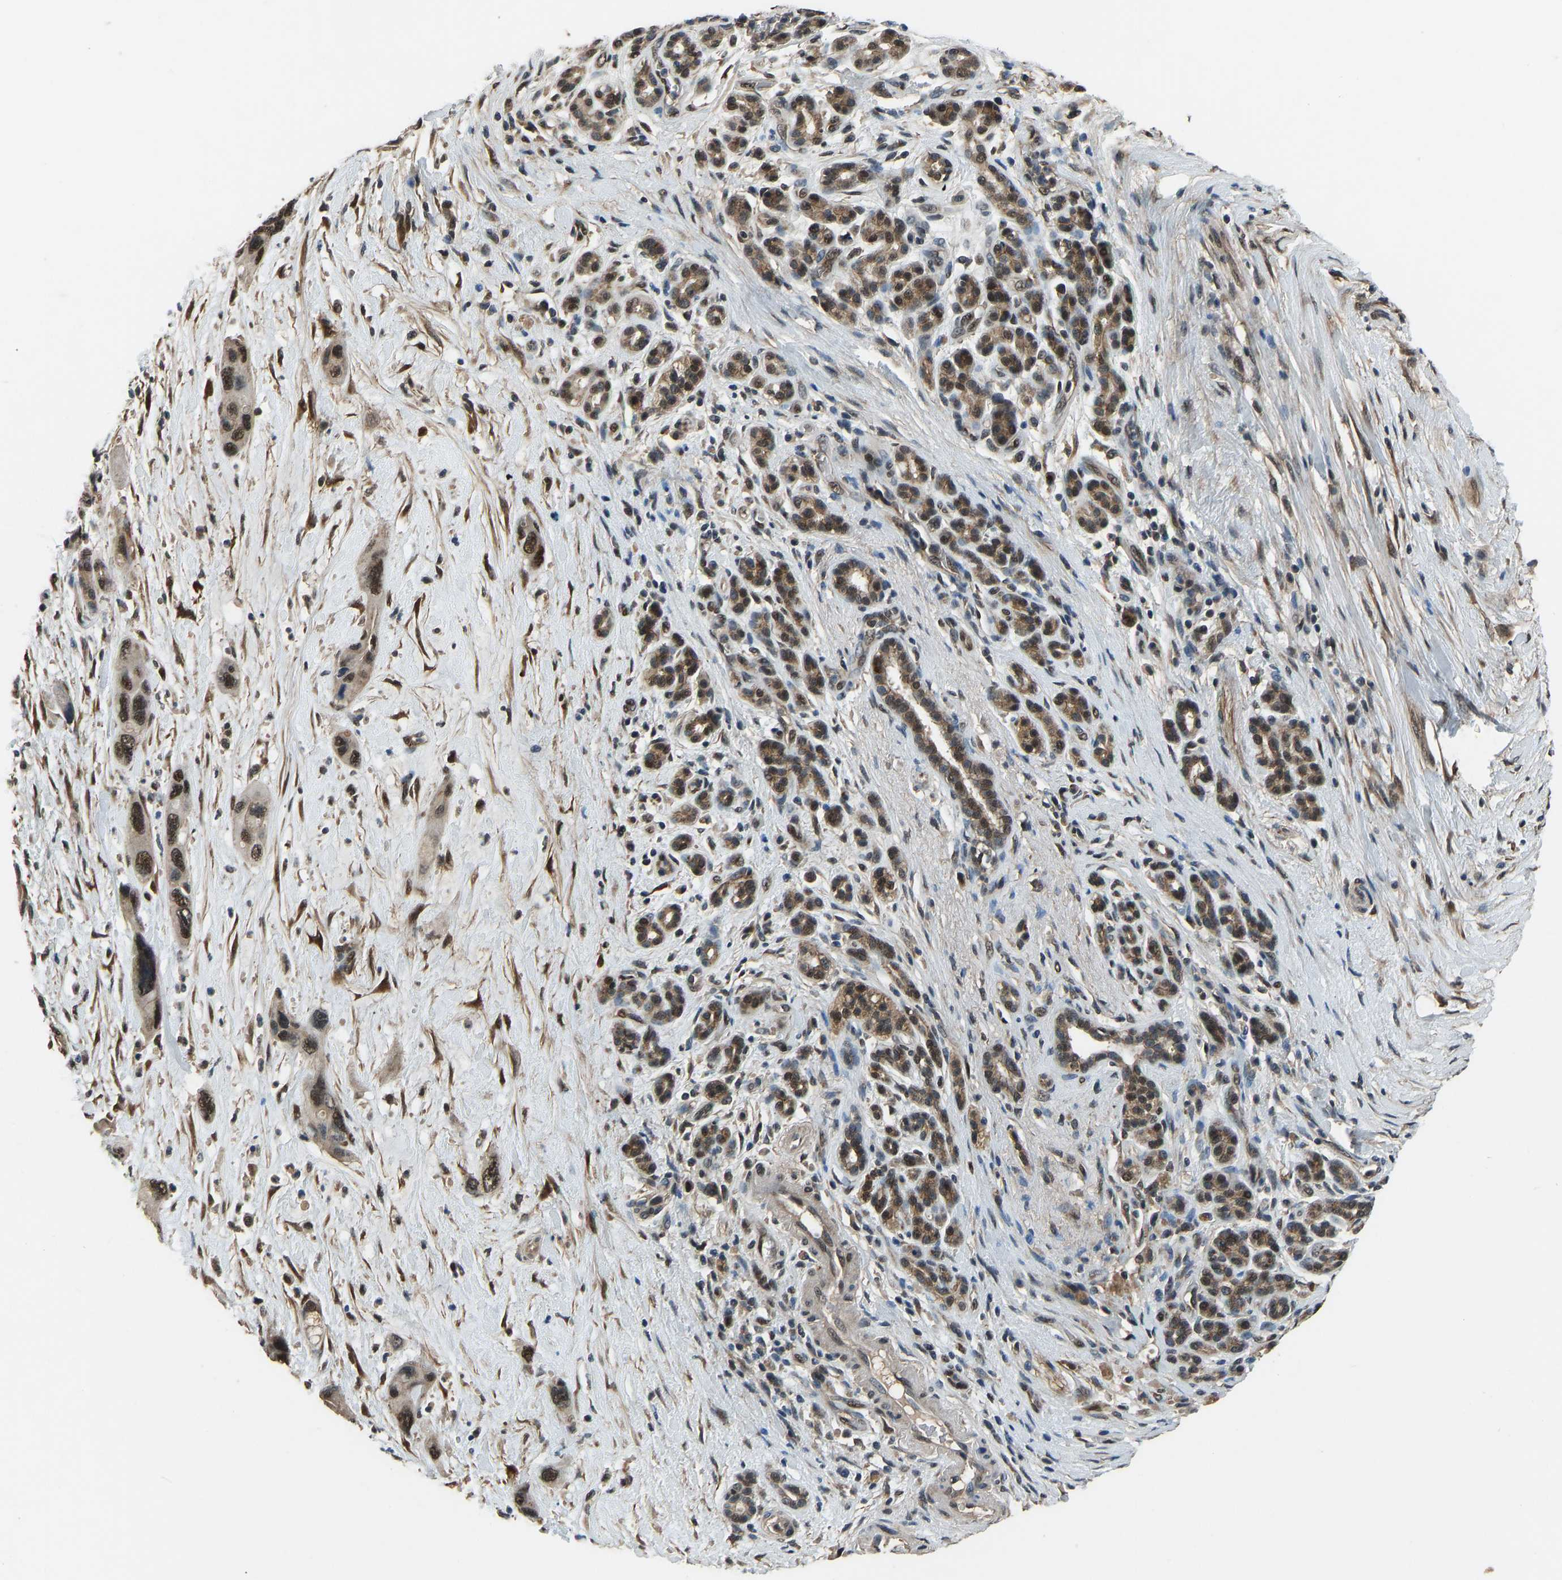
{"staining": {"intensity": "moderate", "quantity": ">75%", "location": "nuclear"}, "tissue": "pancreatic cancer", "cell_type": "Tumor cells", "image_type": "cancer", "snomed": [{"axis": "morphology", "description": "Adenocarcinoma, NOS"}, {"axis": "topography", "description": "Pancreas"}], "caption": "An image of pancreatic cancer (adenocarcinoma) stained for a protein shows moderate nuclear brown staining in tumor cells. (IHC, brightfield microscopy, high magnification).", "gene": "TOX4", "patient": {"sex": "female", "age": 70}}